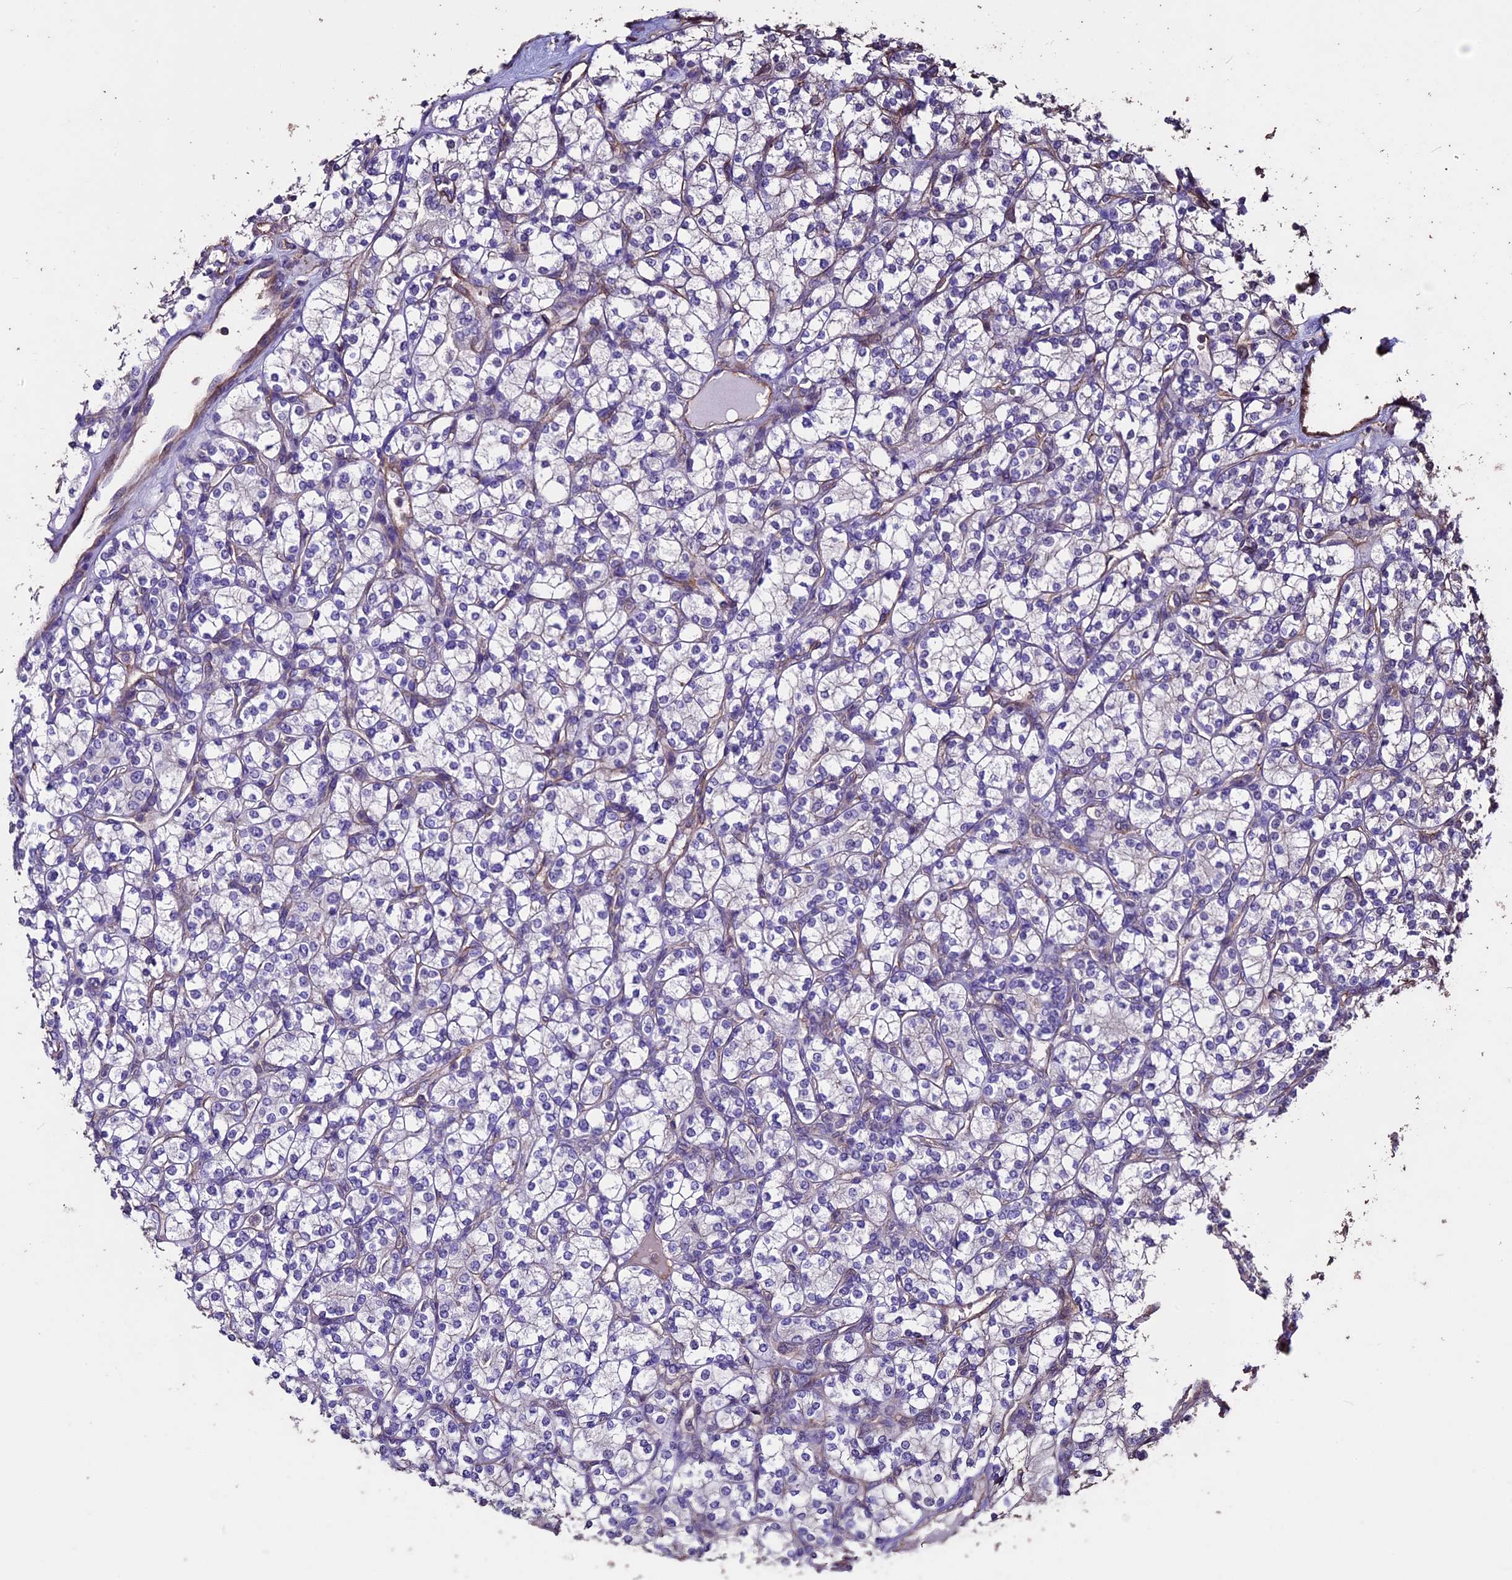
{"staining": {"intensity": "negative", "quantity": "none", "location": "none"}, "tissue": "renal cancer", "cell_type": "Tumor cells", "image_type": "cancer", "snomed": [{"axis": "morphology", "description": "Adenocarcinoma, NOS"}, {"axis": "topography", "description": "Kidney"}], "caption": "Renal cancer (adenocarcinoma) was stained to show a protein in brown. There is no significant staining in tumor cells.", "gene": "USB1", "patient": {"sex": "male", "age": 77}}